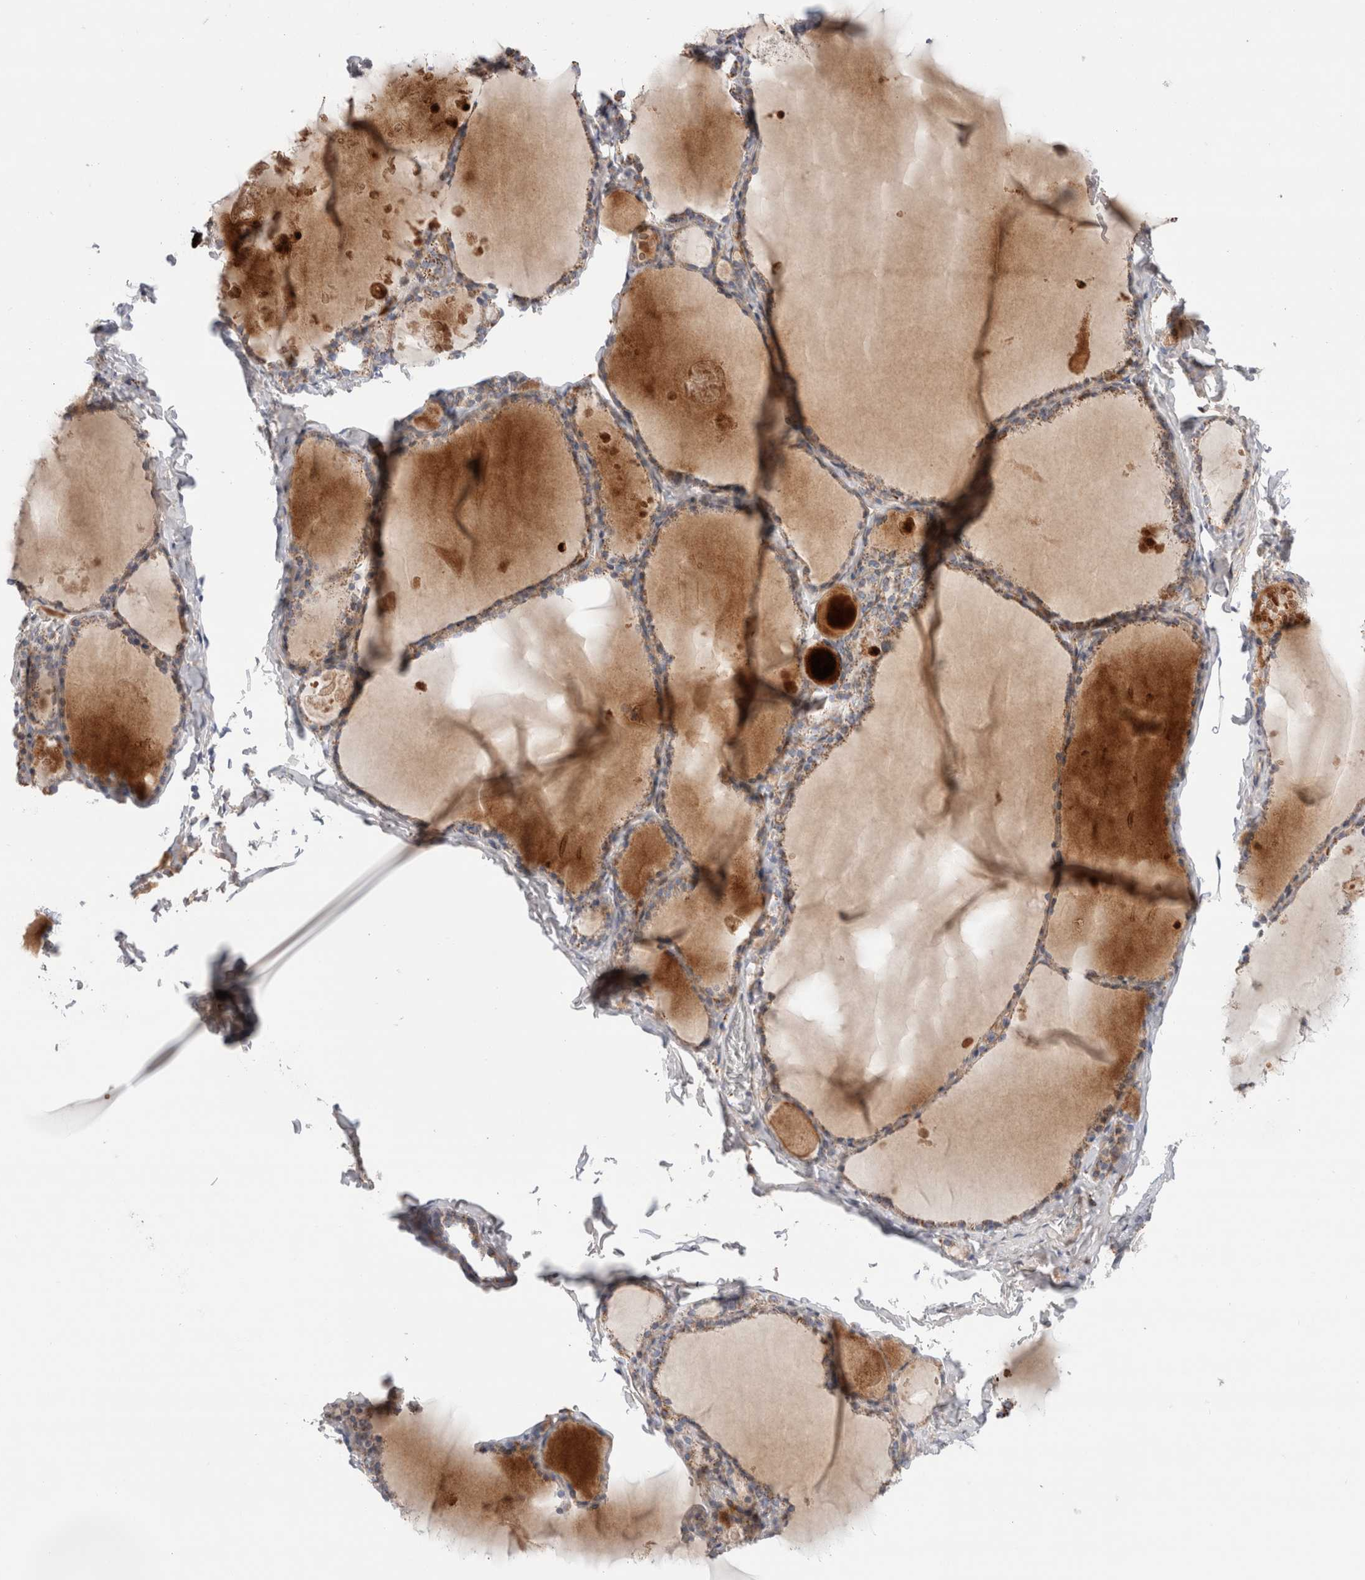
{"staining": {"intensity": "weak", "quantity": ">75%", "location": "cytoplasmic/membranous"}, "tissue": "thyroid gland", "cell_type": "Glandular cells", "image_type": "normal", "snomed": [{"axis": "morphology", "description": "Normal tissue, NOS"}, {"axis": "topography", "description": "Thyroid gland"}], "caption": "High-power microscopy captured an IHC image of benign thyroid gland, revealing weak cytoplasmic/membranous positivity in approximately >75% of glandular cells.", "gene": "ECHDC2", "patient": {"sex": "male", "age": 56}}